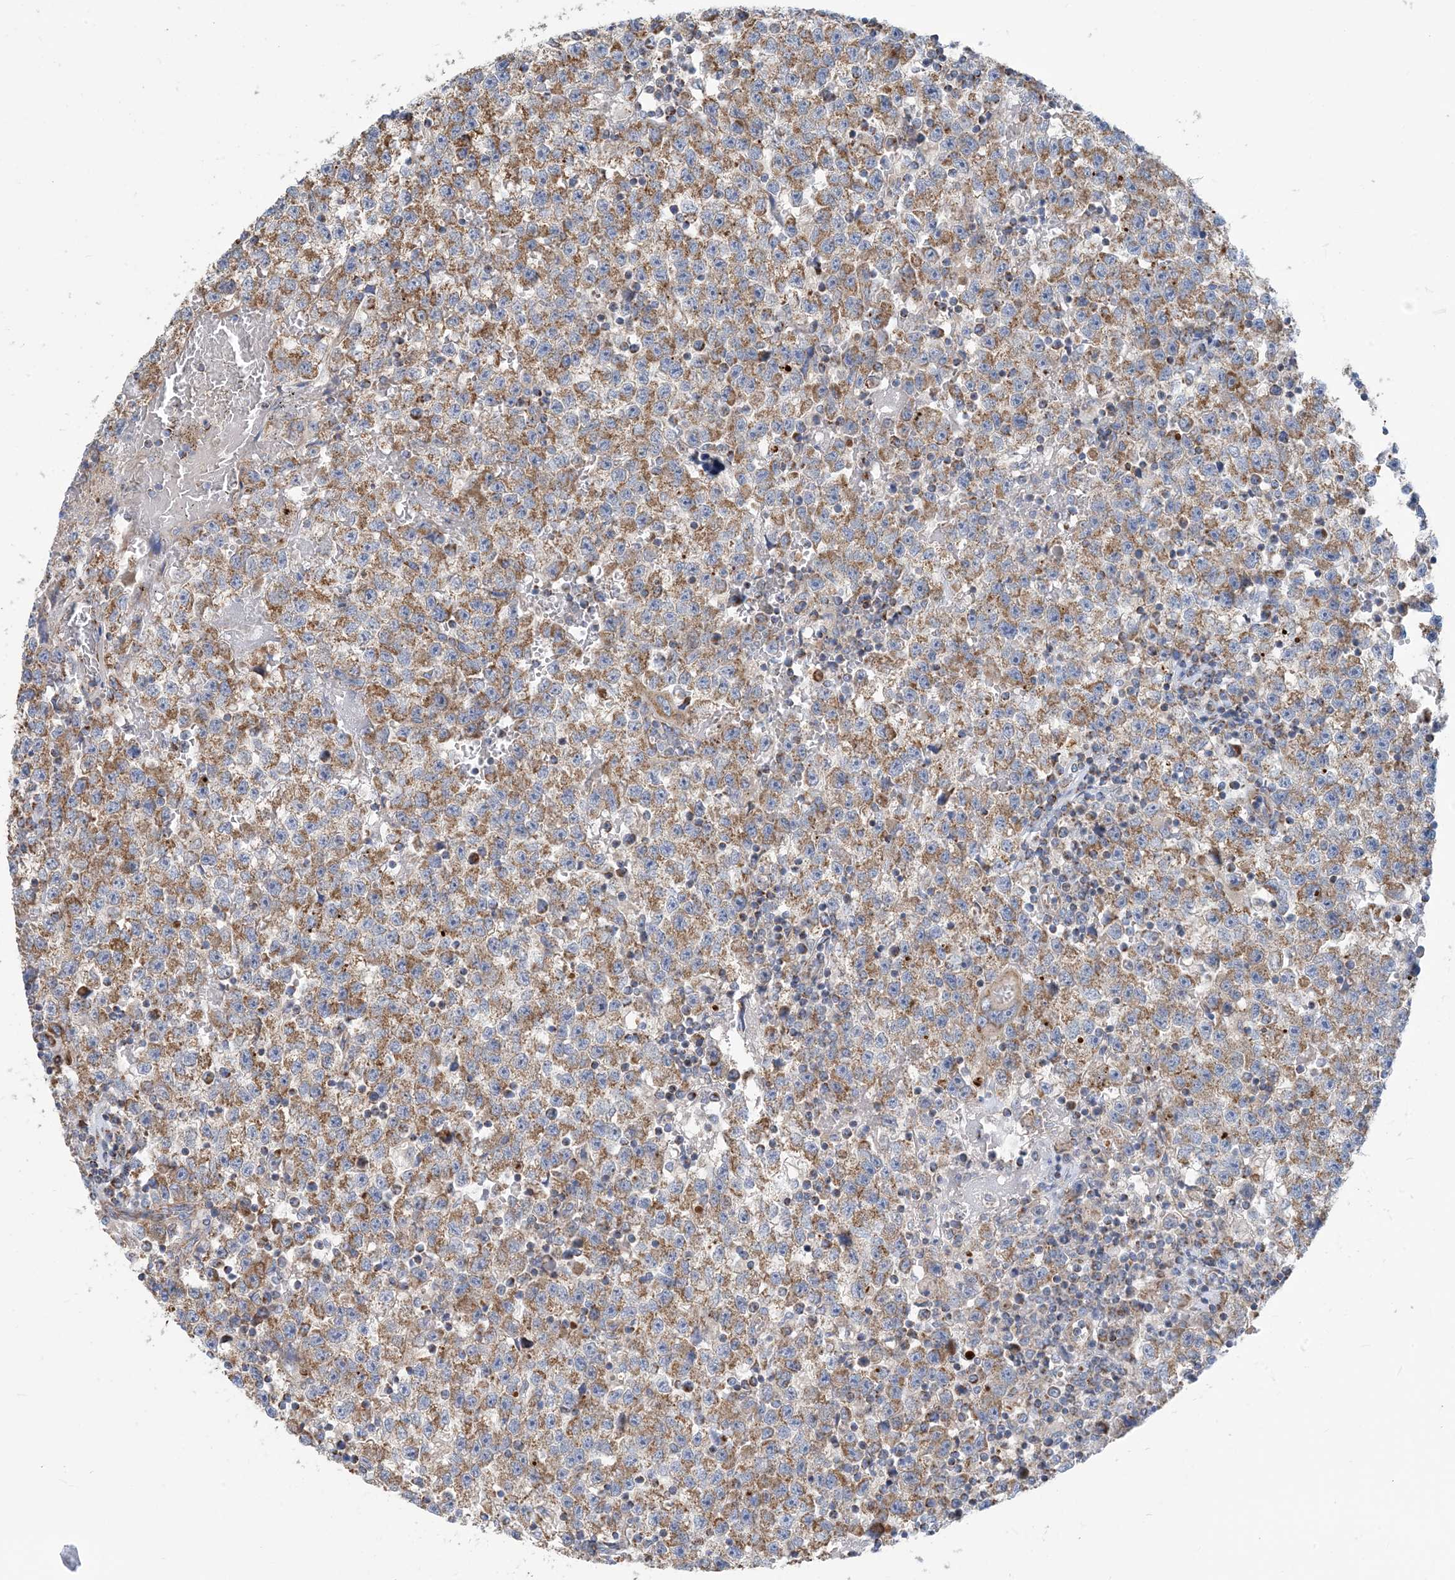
{"staining": {"intensity": "moderate", "quantity": ">75%", "location": "cytoplasmic/membranous"}, "tissue": "testis cancer", "cell_type": "Tumor cells", "image_type": "cancer", "snomed": [{"axis": "morphology", "description": "Seminoma, NOS"}, {"axis": "topography", "description": "Testis"}], "caption": "The photomicrograph shows a brown stain indicating the presence of a protein in the cytoplasmic/membranous of tumor cells in seminoma (testis).", "gene": "PHOSPHO2", "patient": {"sex": "male", "age": 22}}